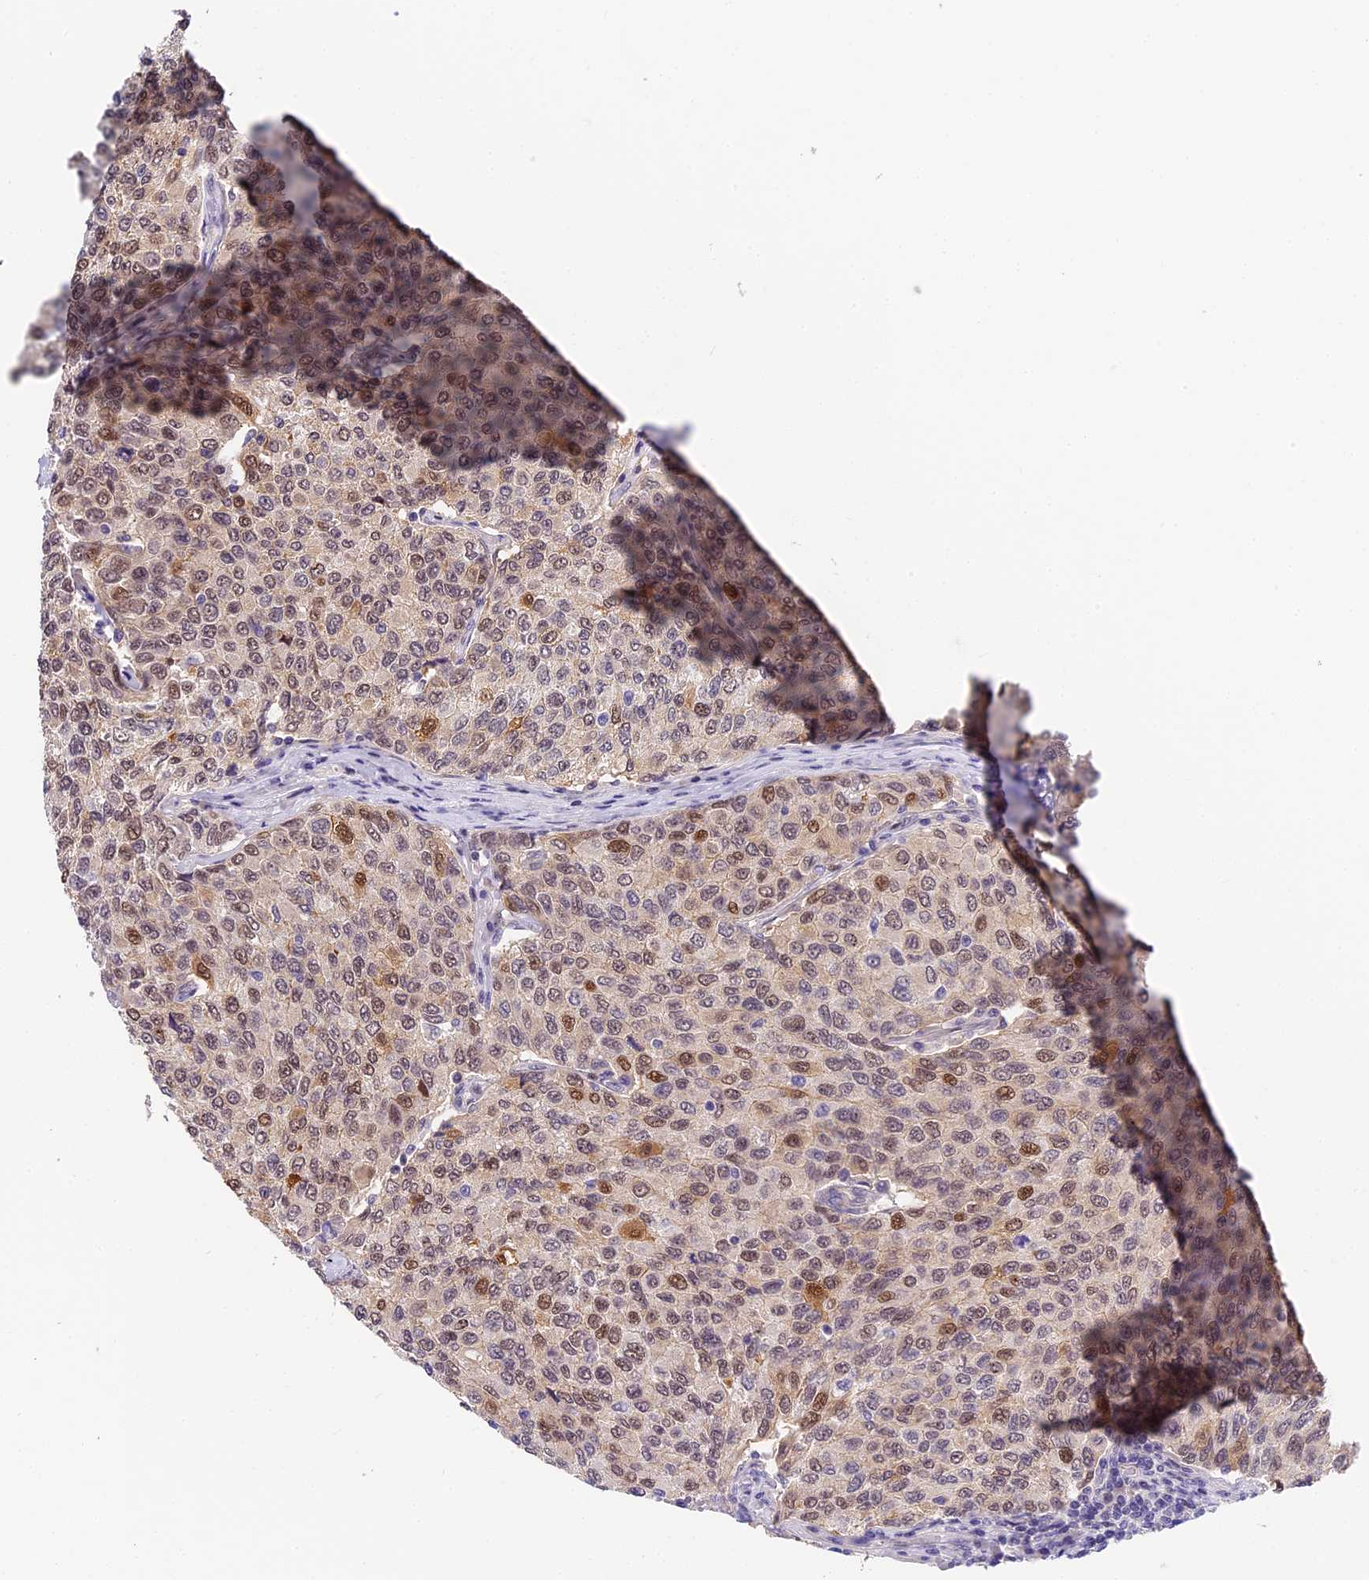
{"staining": {"intensity": "moderate", "quantity": "<25%", "location": "nuclear"}, "tissue": "breast cancer", "cell_type": "Tumor cells", "image_type": "cancer", "snomed": [{"axis": "morphology", "description": "Duct carcinoma"}, {"axis": "topography", "description": "Breast"}], "caption": "Breast cancer stained for a protein (brown) displays moderate nuclear positive staining in about <25% of tumor cells.", "gene": "MIDN", "patient": {"sex": "female", "age": 55}}